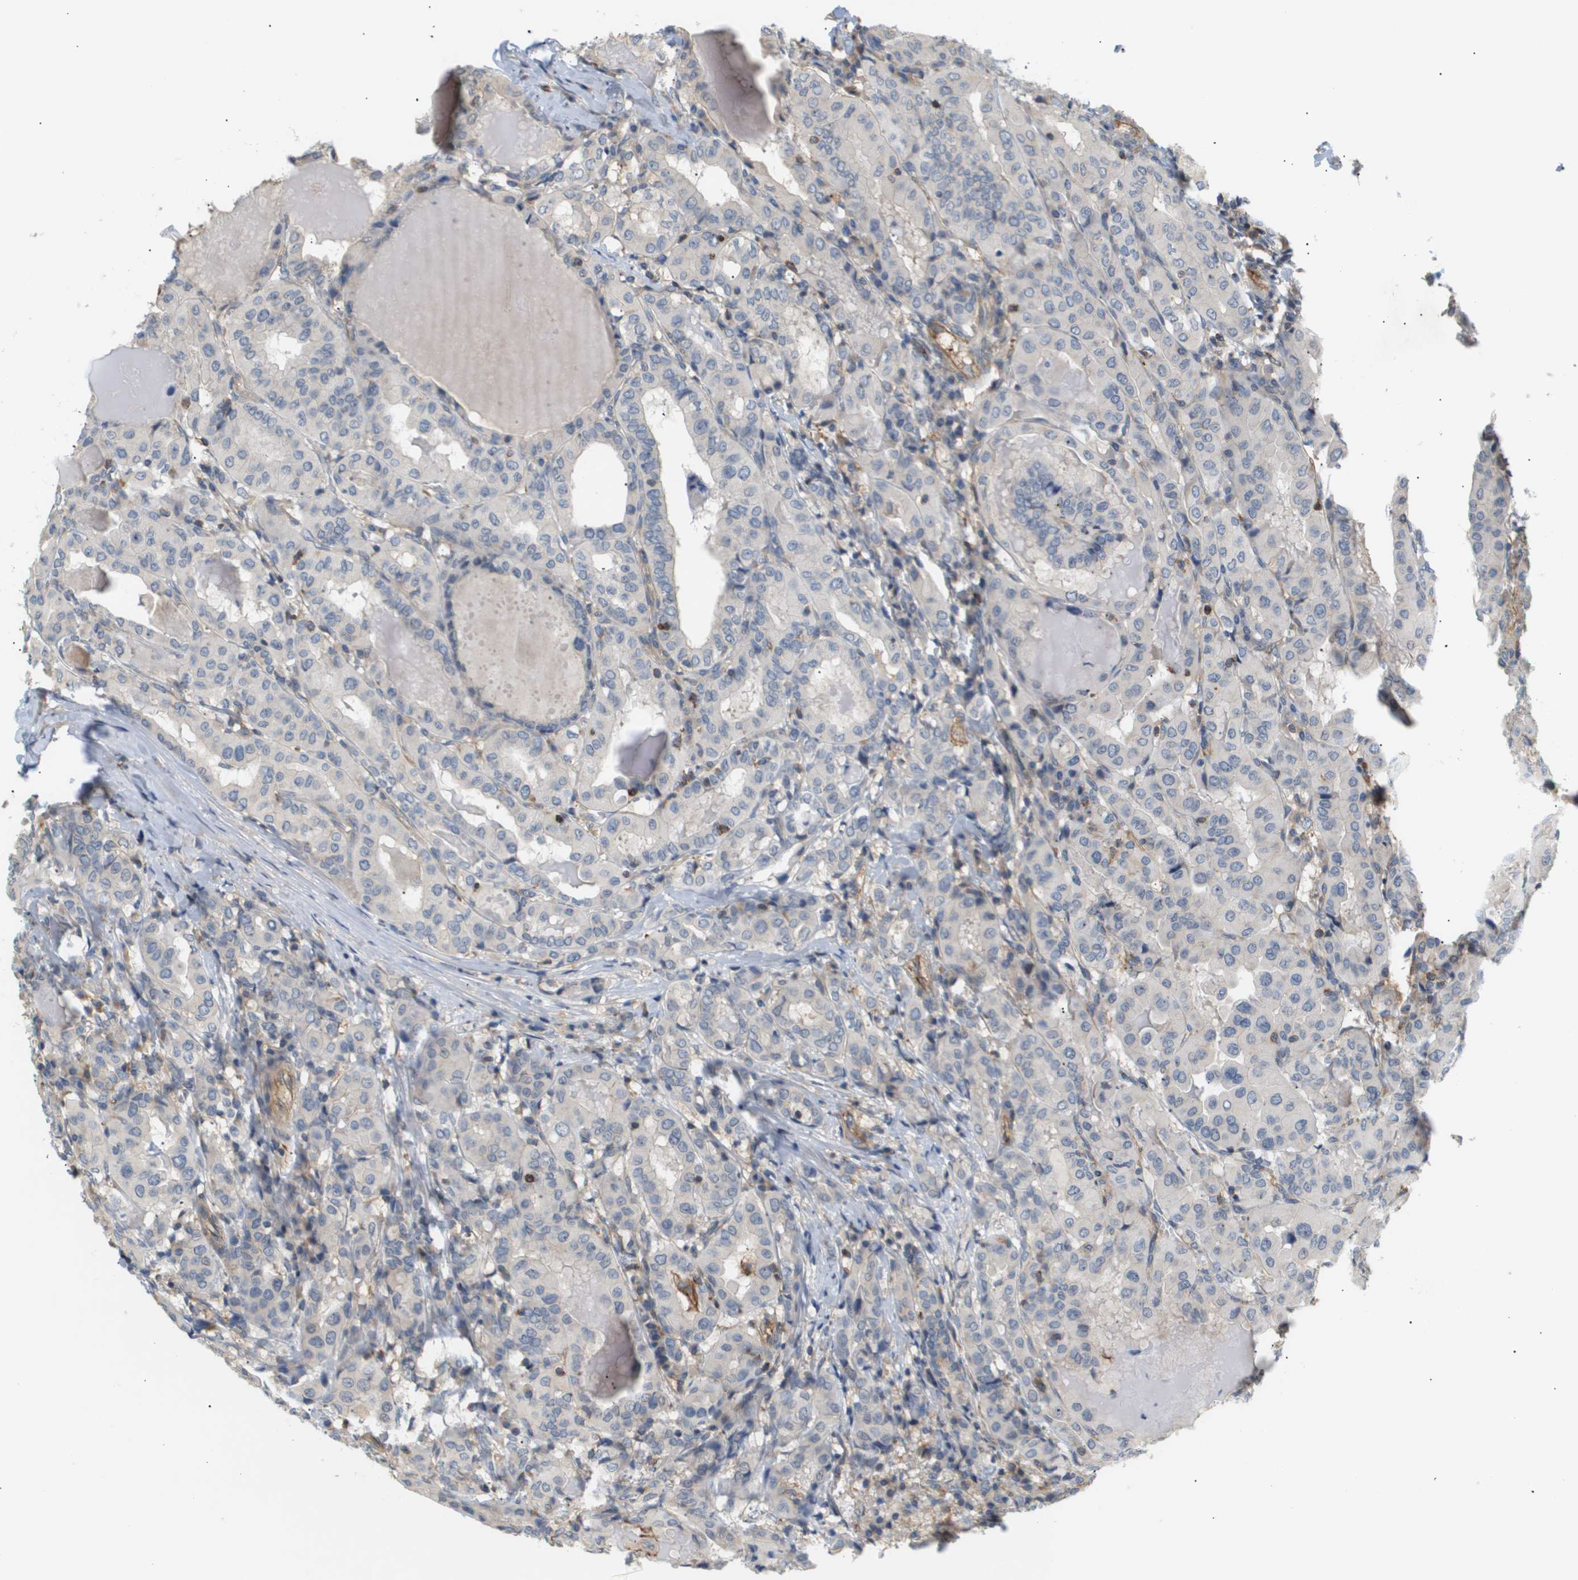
{"staining": {"intensity": "moderate", "quantity": "<25%", "location": "cytoplasmic/membranous"}, "tissue": "thyroid cancer", "cell_type": "Tumor cells", "image_type": "cancer", "snomed": [{"axis": "morphology", "description": "Papillary adenocarcinoma, NOS"}, {"axis": "topography", "description": "Thyroid gland"}], "caption": "An image showing moderate cytoplasmic/membranous staining in approximately <25% of tumor cells in thyroid cancer, as visualized by brown immunohistochemical staining.", "gene": "CORO2B", "patient": {"sex": "female", "age": 42}}